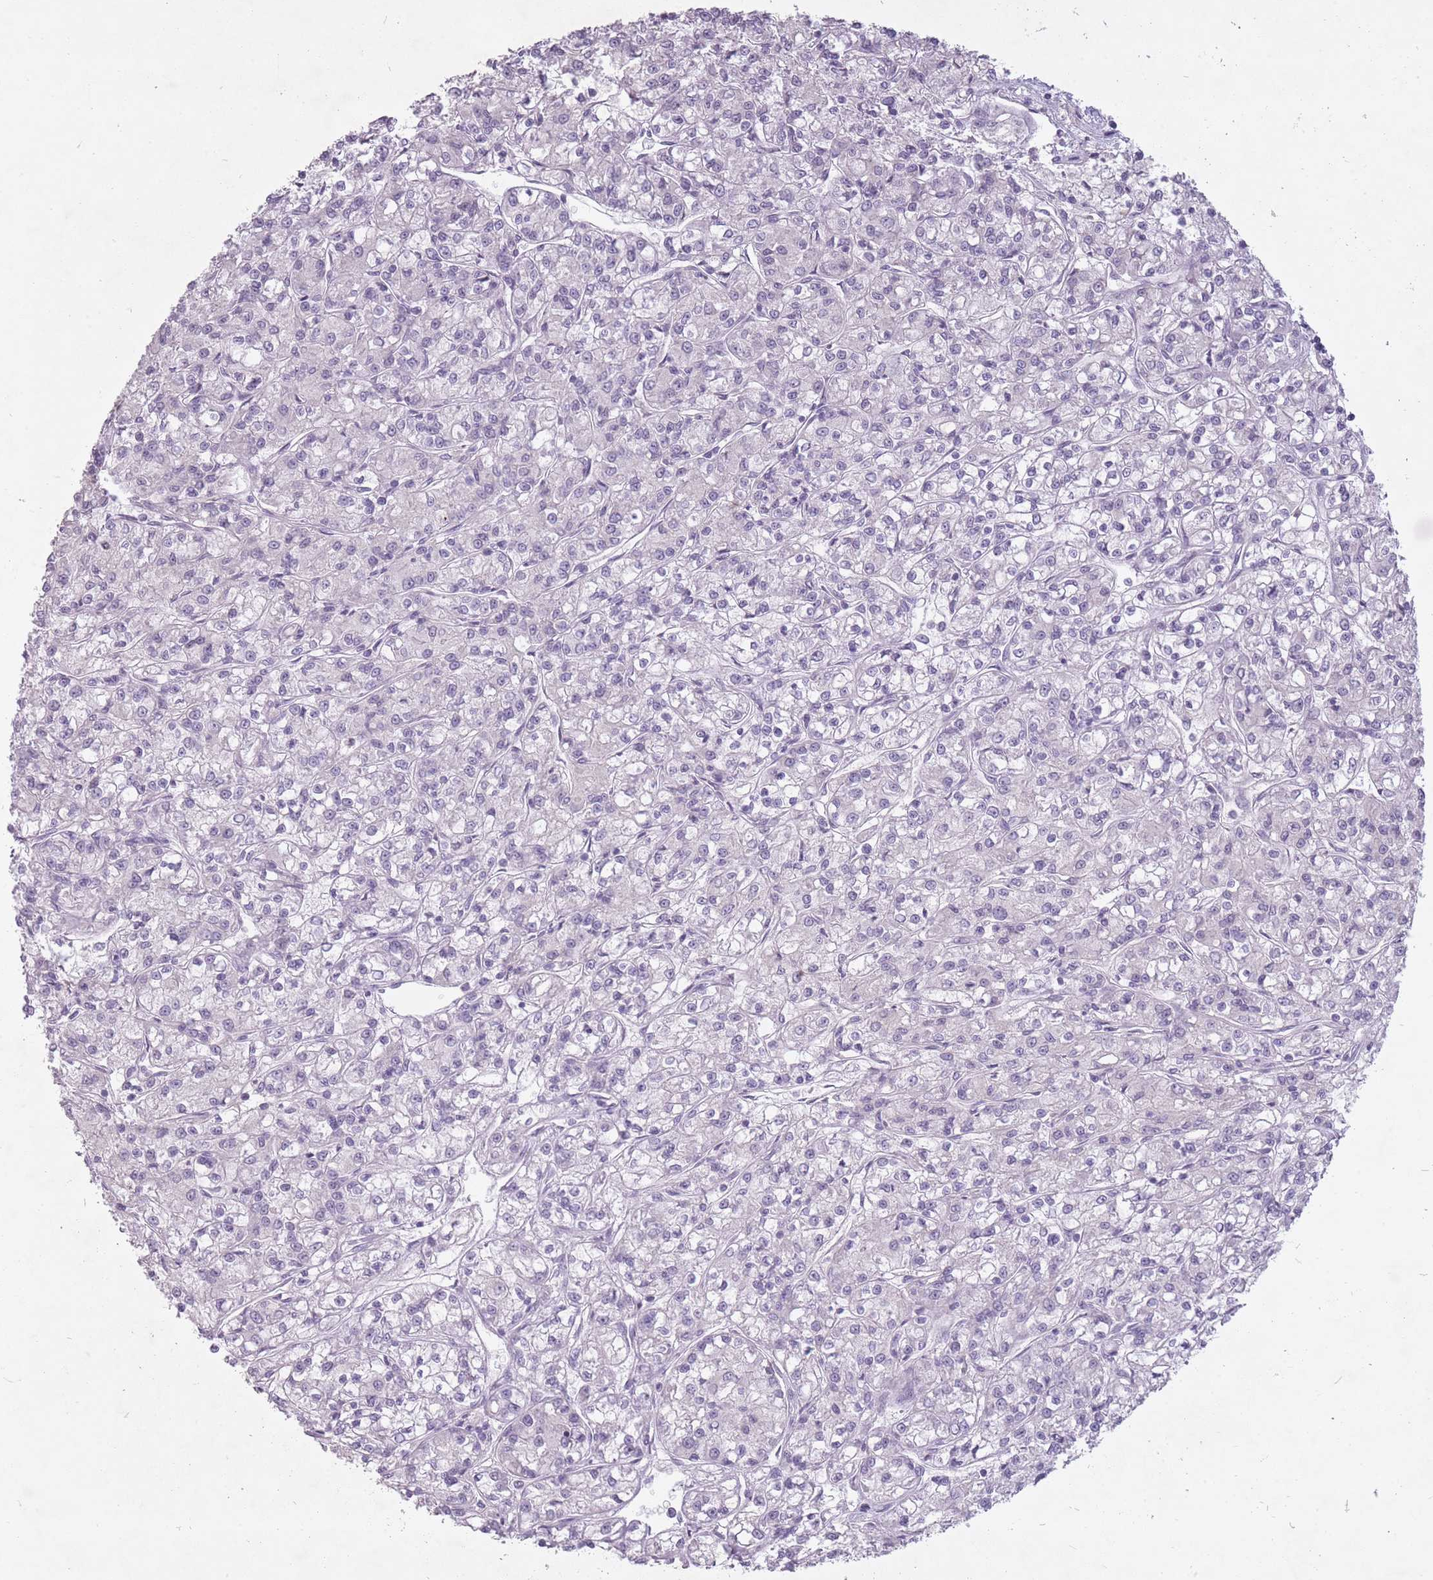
{"staining": {"intensity": "negative", "quantity": "none", "location": "none"}, "tissue": "renal cancer", "cell_type": "Tumor cells", "image_type": "cancer", "snomed": [{"axis": "morphology", "description": "Adenocarcinoma, NOS"}, {"axis": "topography", "description": "Kidney"}], "caption": "Human renal cancer (adenocarcinoma) stained for a protein using immunohistochemistry demonstrates no positivity in tumor cells.", "gene": "FAM43B", "patient": {"sex": "female", "age": 59}}